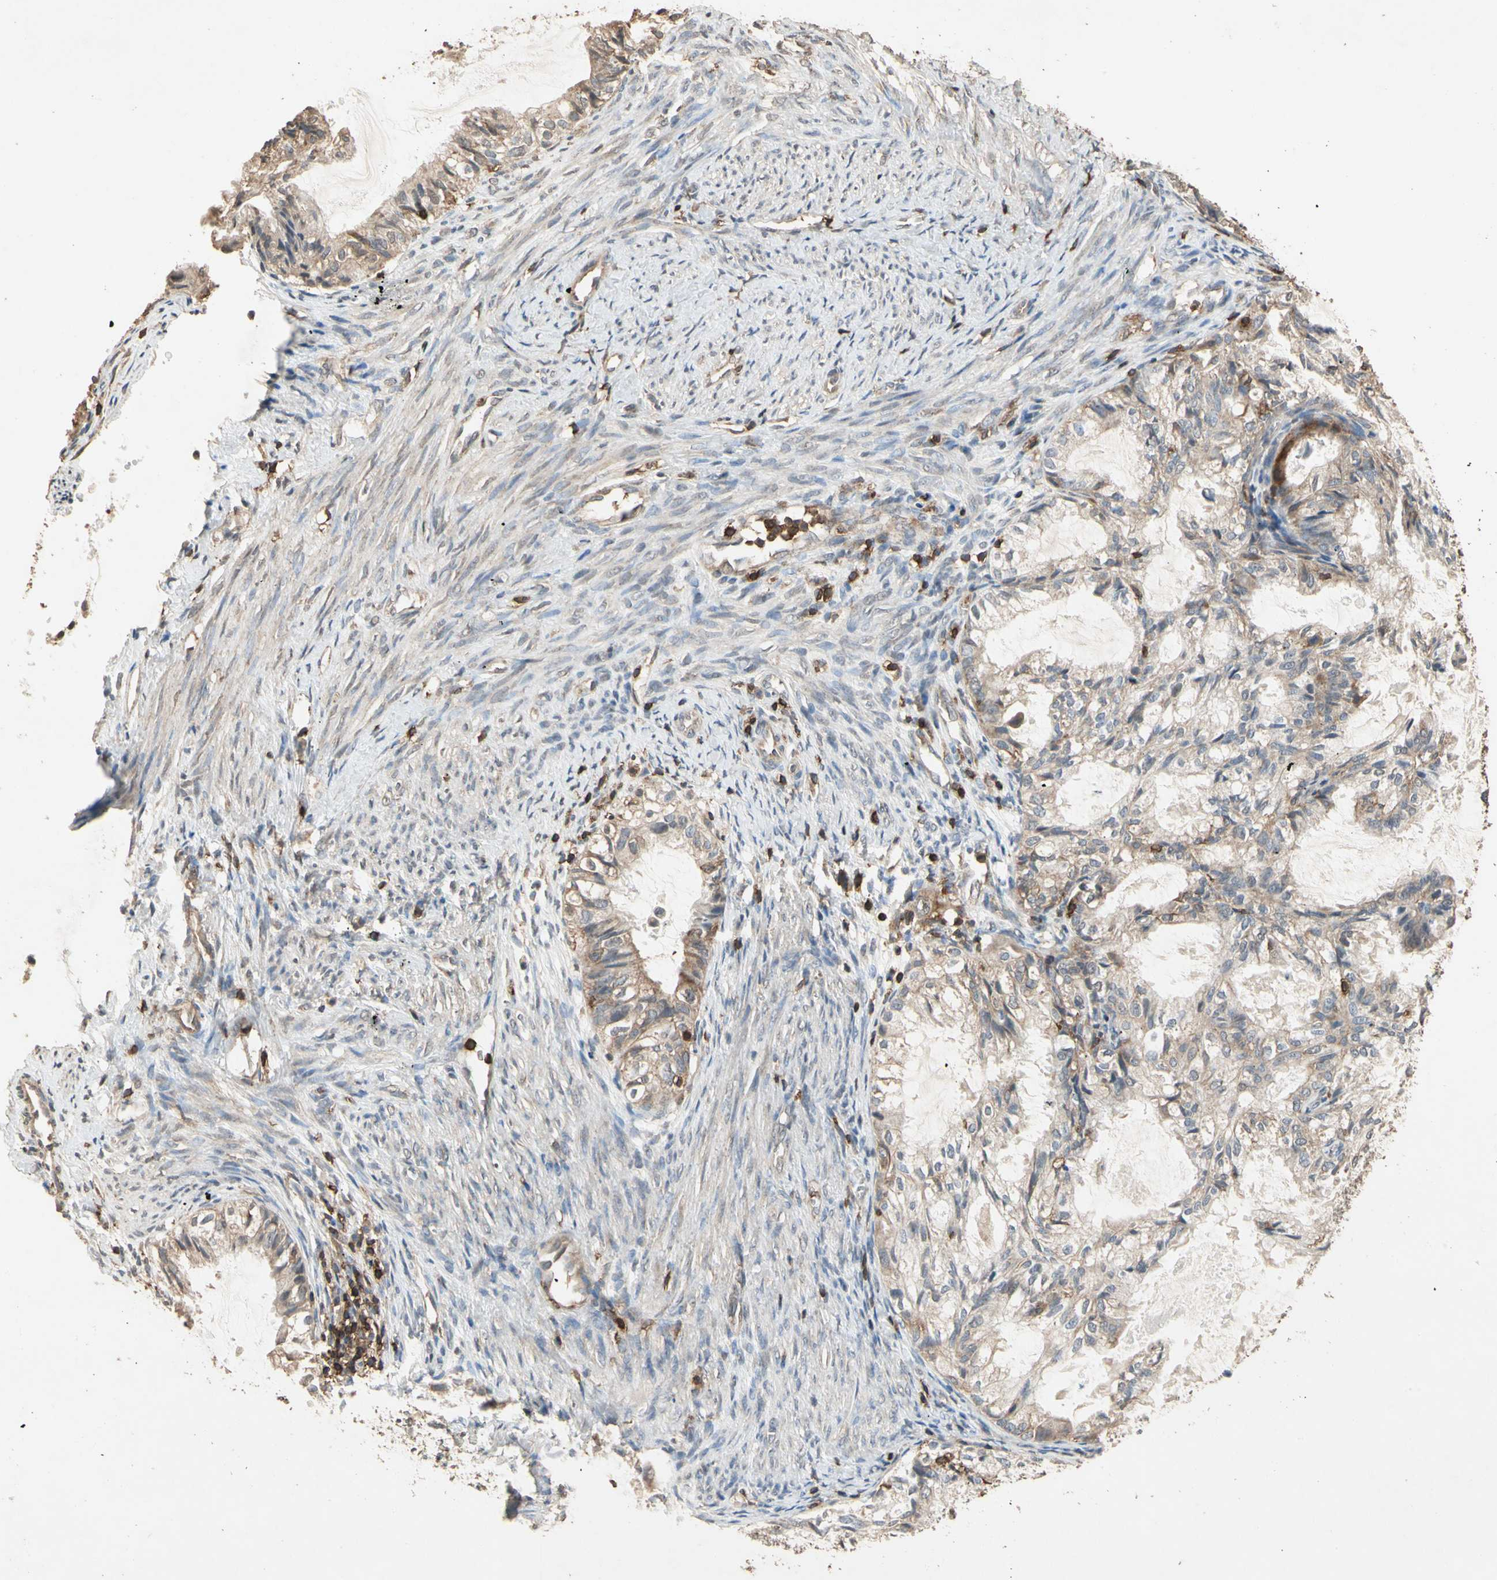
{"staining": {"intensity": "moderate", "quantity": "<25%", "location": "cytoplasmic/membranous"}, "tissue": "cervical cancer", "cell_type": "Tumor cells", "image_type": "cancer", "snomed": [{"axis": "morphology", "description": "Normal tissue, NOS"}, {"axis": "morphology", "description": "Adenocarcinoma, NOS"}, {"axis": "topography", "description": "Cervix"}, {"axis": "topography", "description": "Endometrium"}], "caption": "Adenocarcinoma (cervical) stained with immunohistochemistry (IHC) shows moderate cytoplasmic/membranous expression in approximately <25% of tumor cells. (brown staining indicates protein expression, while blue staining denotes nuclei).", "gene": "MAP3K10", "patient": {"sex": "female", "age": 86}}